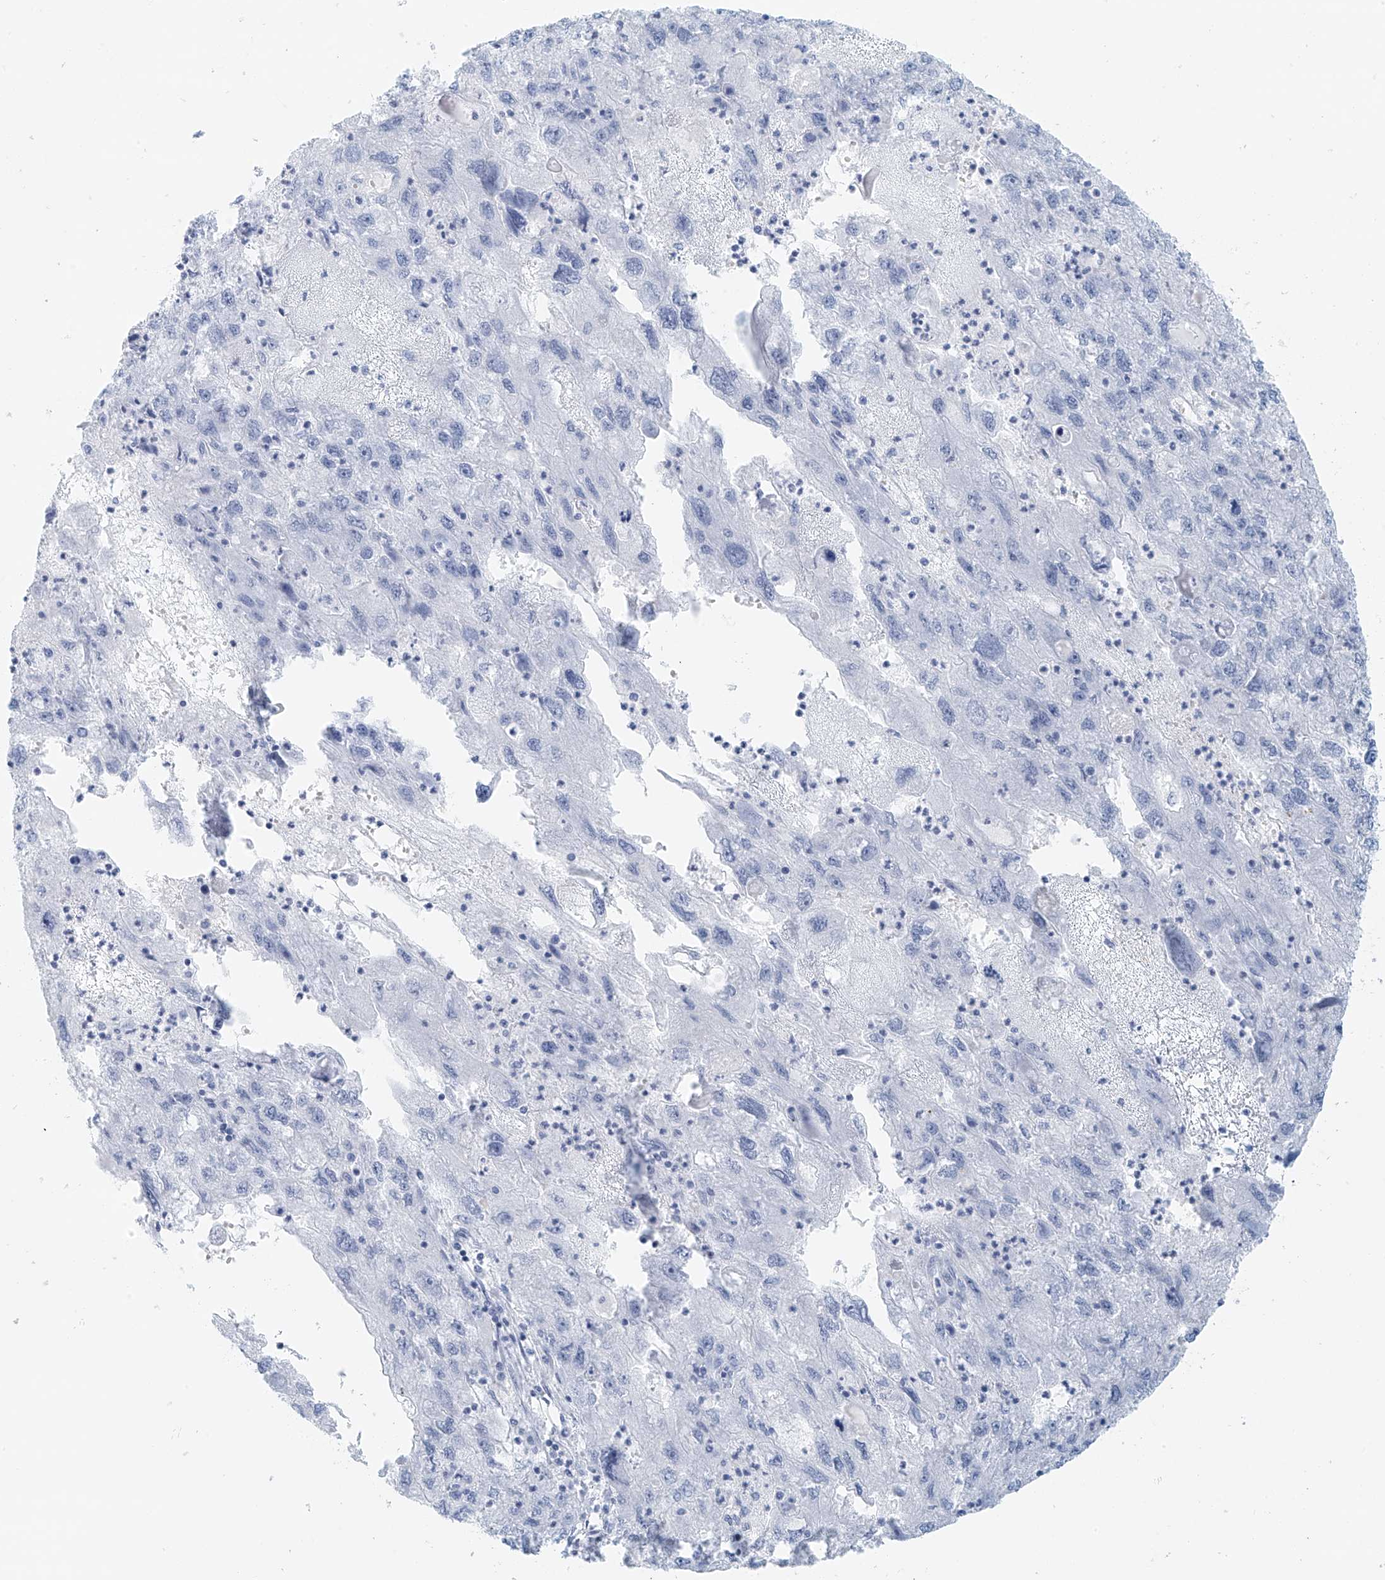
{"staining": {"intensity": "negative", "quantity": "none", "location": "none"}, "tissue": "endometrial cancer", "cell_type": "Tumor cells", "image_type": "cancer", "snomed": [{"axis": "morphology", "description": "Adenocarcinoma, NOS"}, {"axis": "topography", "description": "Endometrium"}], "caption": "Endometrial adenocarcinoma was stained to show a protein in brown. There is no significant positivity in tumor cells.", "gene": "UST", "patient": {"sex": "female", "age": 49}}